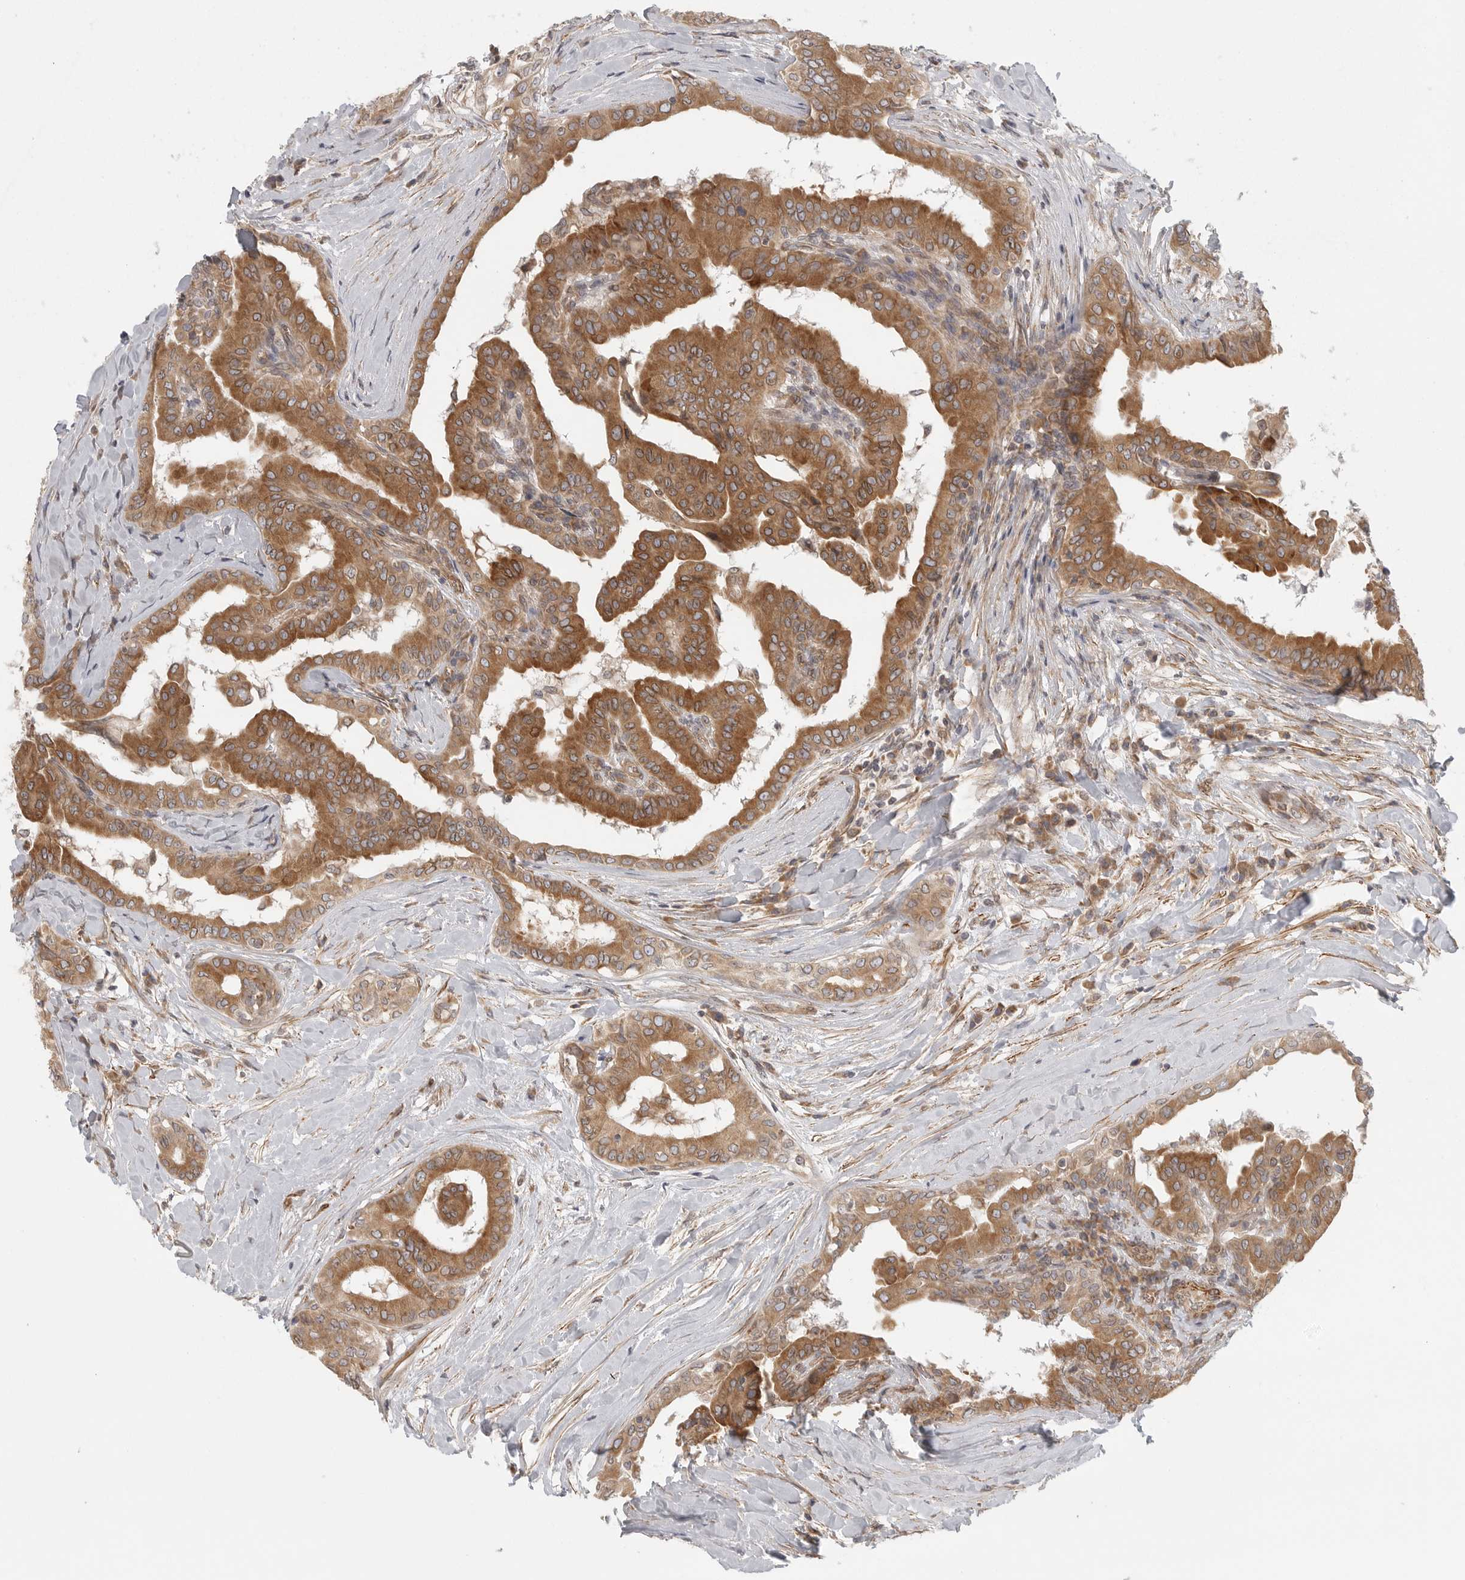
{"staining": {"intensity": "moderate", "quantity": ">75%", "location": "cytoplasmic/membranous"}, "tissue": "thyroid cancer", "cell_type": "Tumor cells", "image_type": "cancer", "snomed": [{"axis": "morphology", "description": "Papillary adenocarcinoma, NOS"}, {"axis": "topography", "description": "Thyroid gland"}], "caption": "Thyroid papillary adenocarcinoma stained with a brown dye demonstrates moderate cytoplasmic/membranous positive expression in approximately >75% of tumor cells.", "gene": "CERS2", "patient": {"sex": "male", "age": 33}}